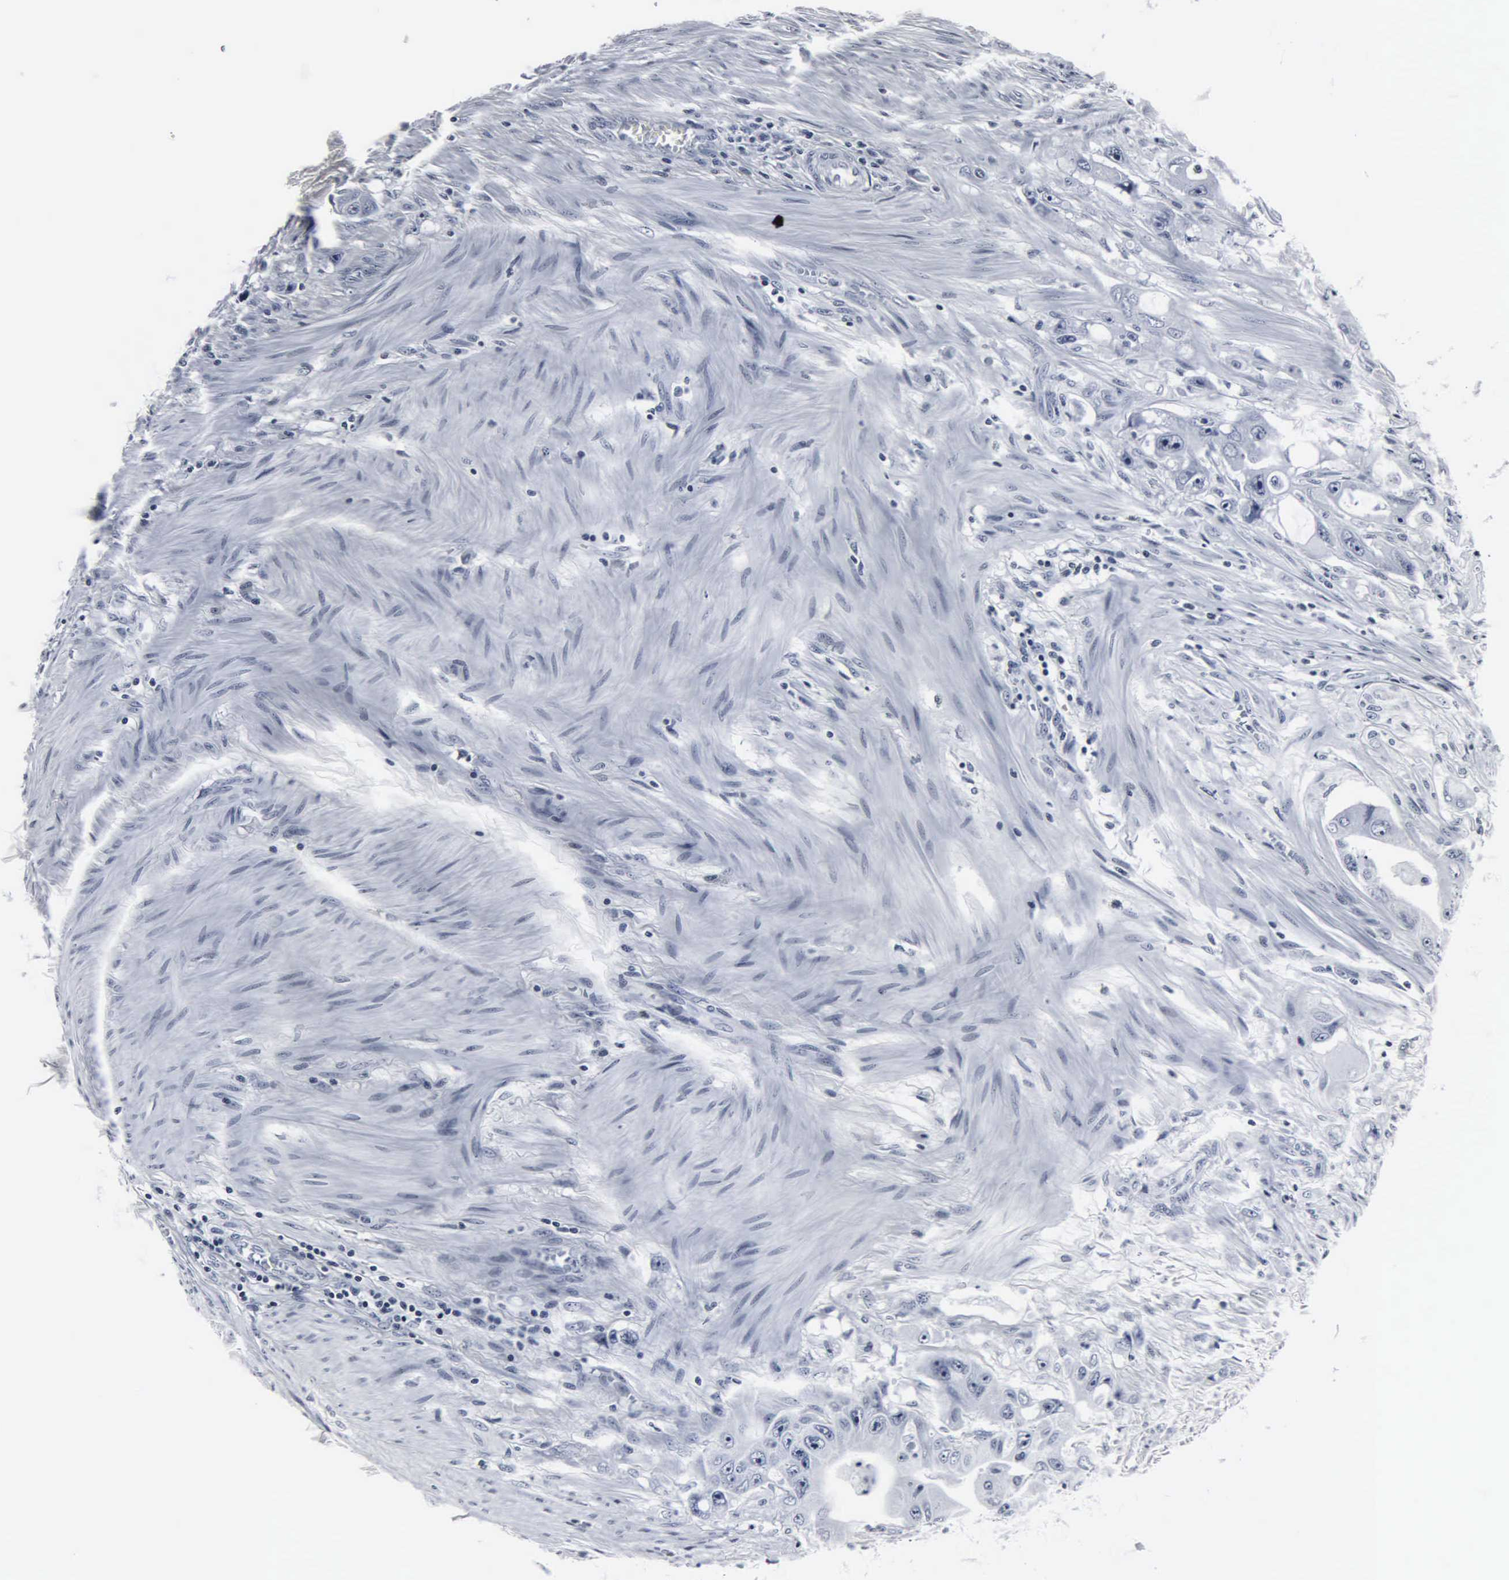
{"staining": {"intensity": "negative", "quantity": "none", "location": "none"}, "tissue": "colorectal cancer", "cell_type": "Tumor cells", "image_type": "cancer", "snomed": [{"axis": "morphology", "description": "Adenocarcinoma, NOS"}, {"axis": "topography", "description": "Colon"}], "caption": "This is an immunohistochemistry image of colorectal cancer. There is no expression in tumor cells.", "gene": "DGCR2", "patient": {"sex": "female", "age": 46}}